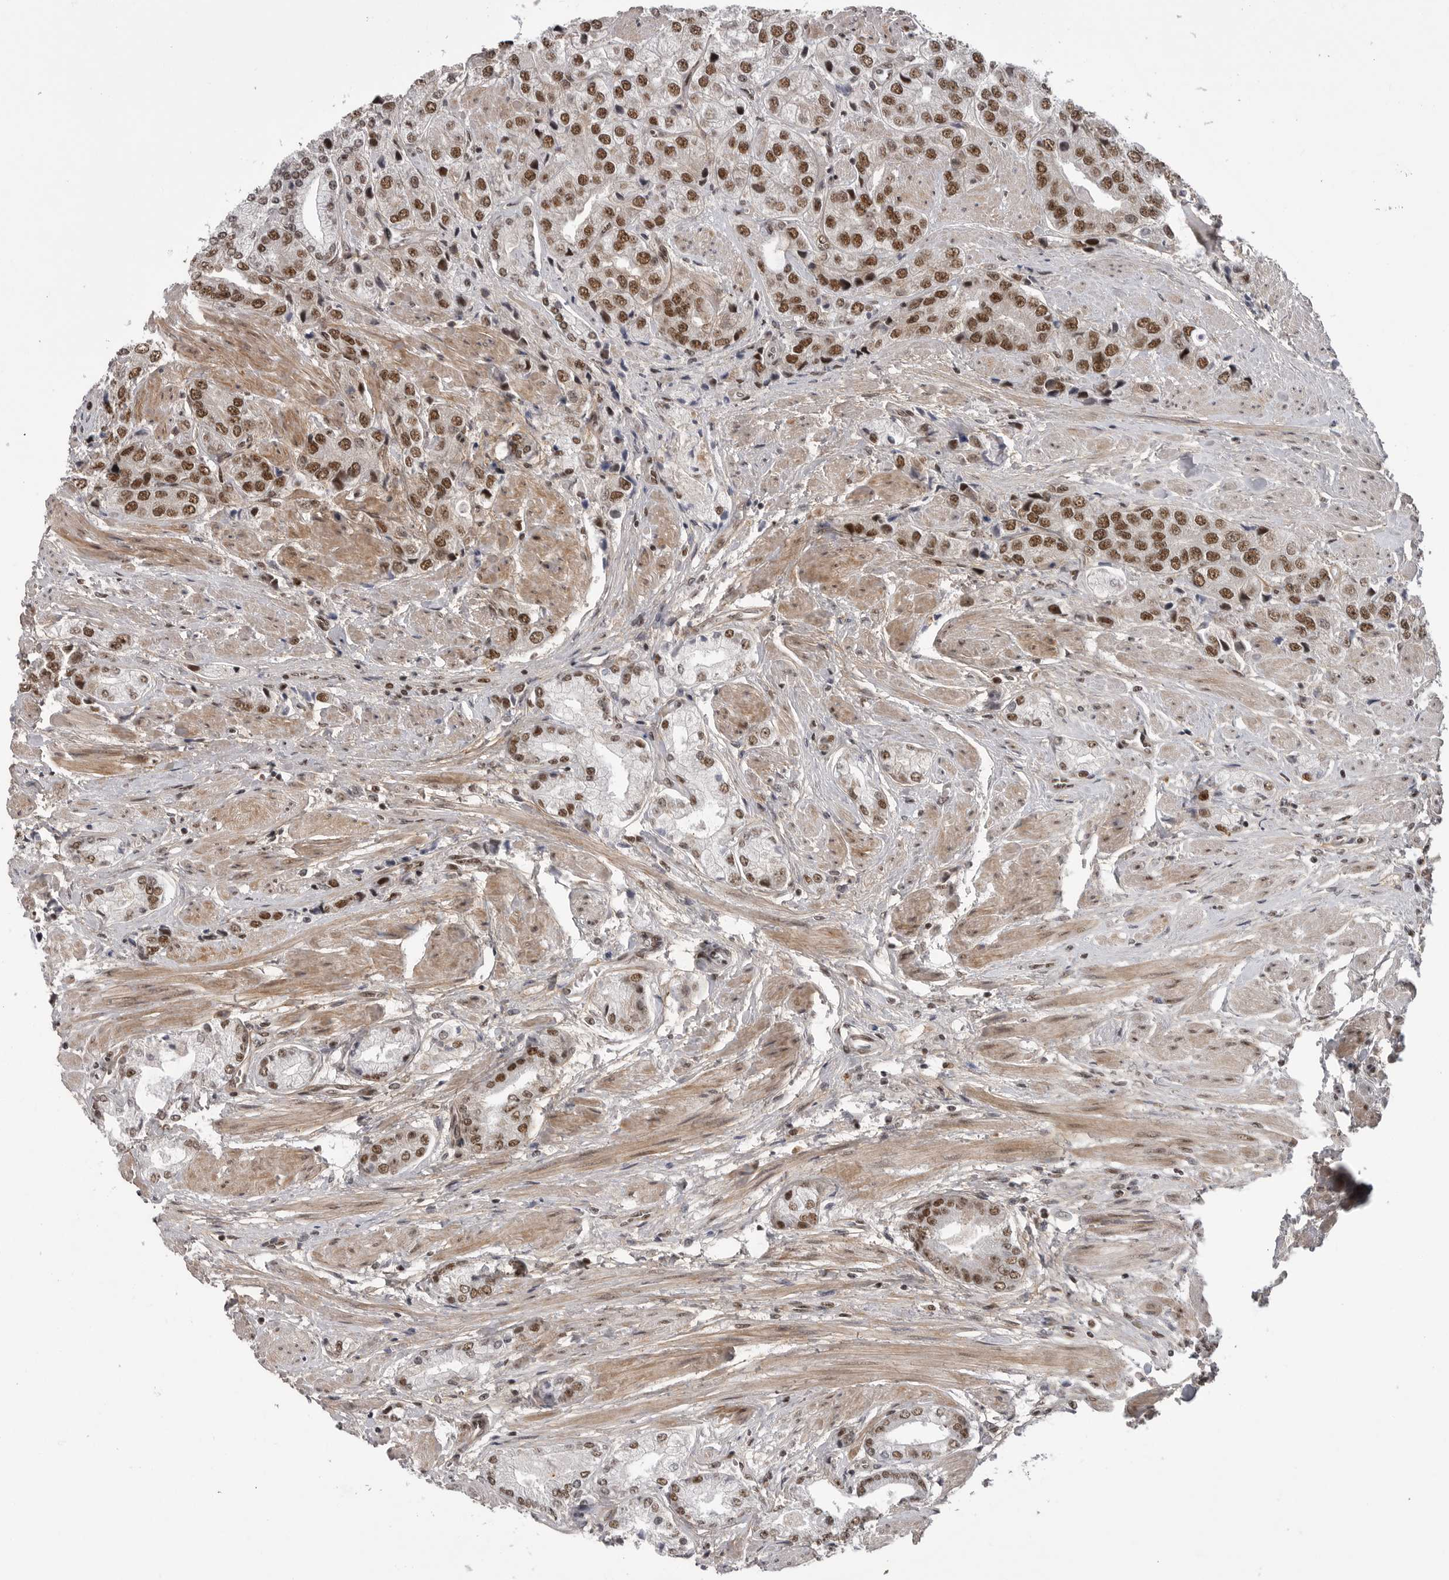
{"staining": {"intensity": "moderate", "quantity": ">75%", "location": "nuclear"}, "tissue": "prostate cancer", "cell_type": "Tumor cells", "image_type": "cancer", "snomed": [{"axis": "morphology", "description": "Adenocarcinoma, High grade"}, {"axis": "topography", "description": "Prostate"}], "caption": "DAB (3,3'-diaminobenzidine) immunohistochemical staining of human adenocarcinoma (high-grade) (prostate) reveals moderate nuclear protein positivity in approximately >75% of tumor cells.", "gene": "PPP1R8", "patient": {"sex": "male", "age": 50}}